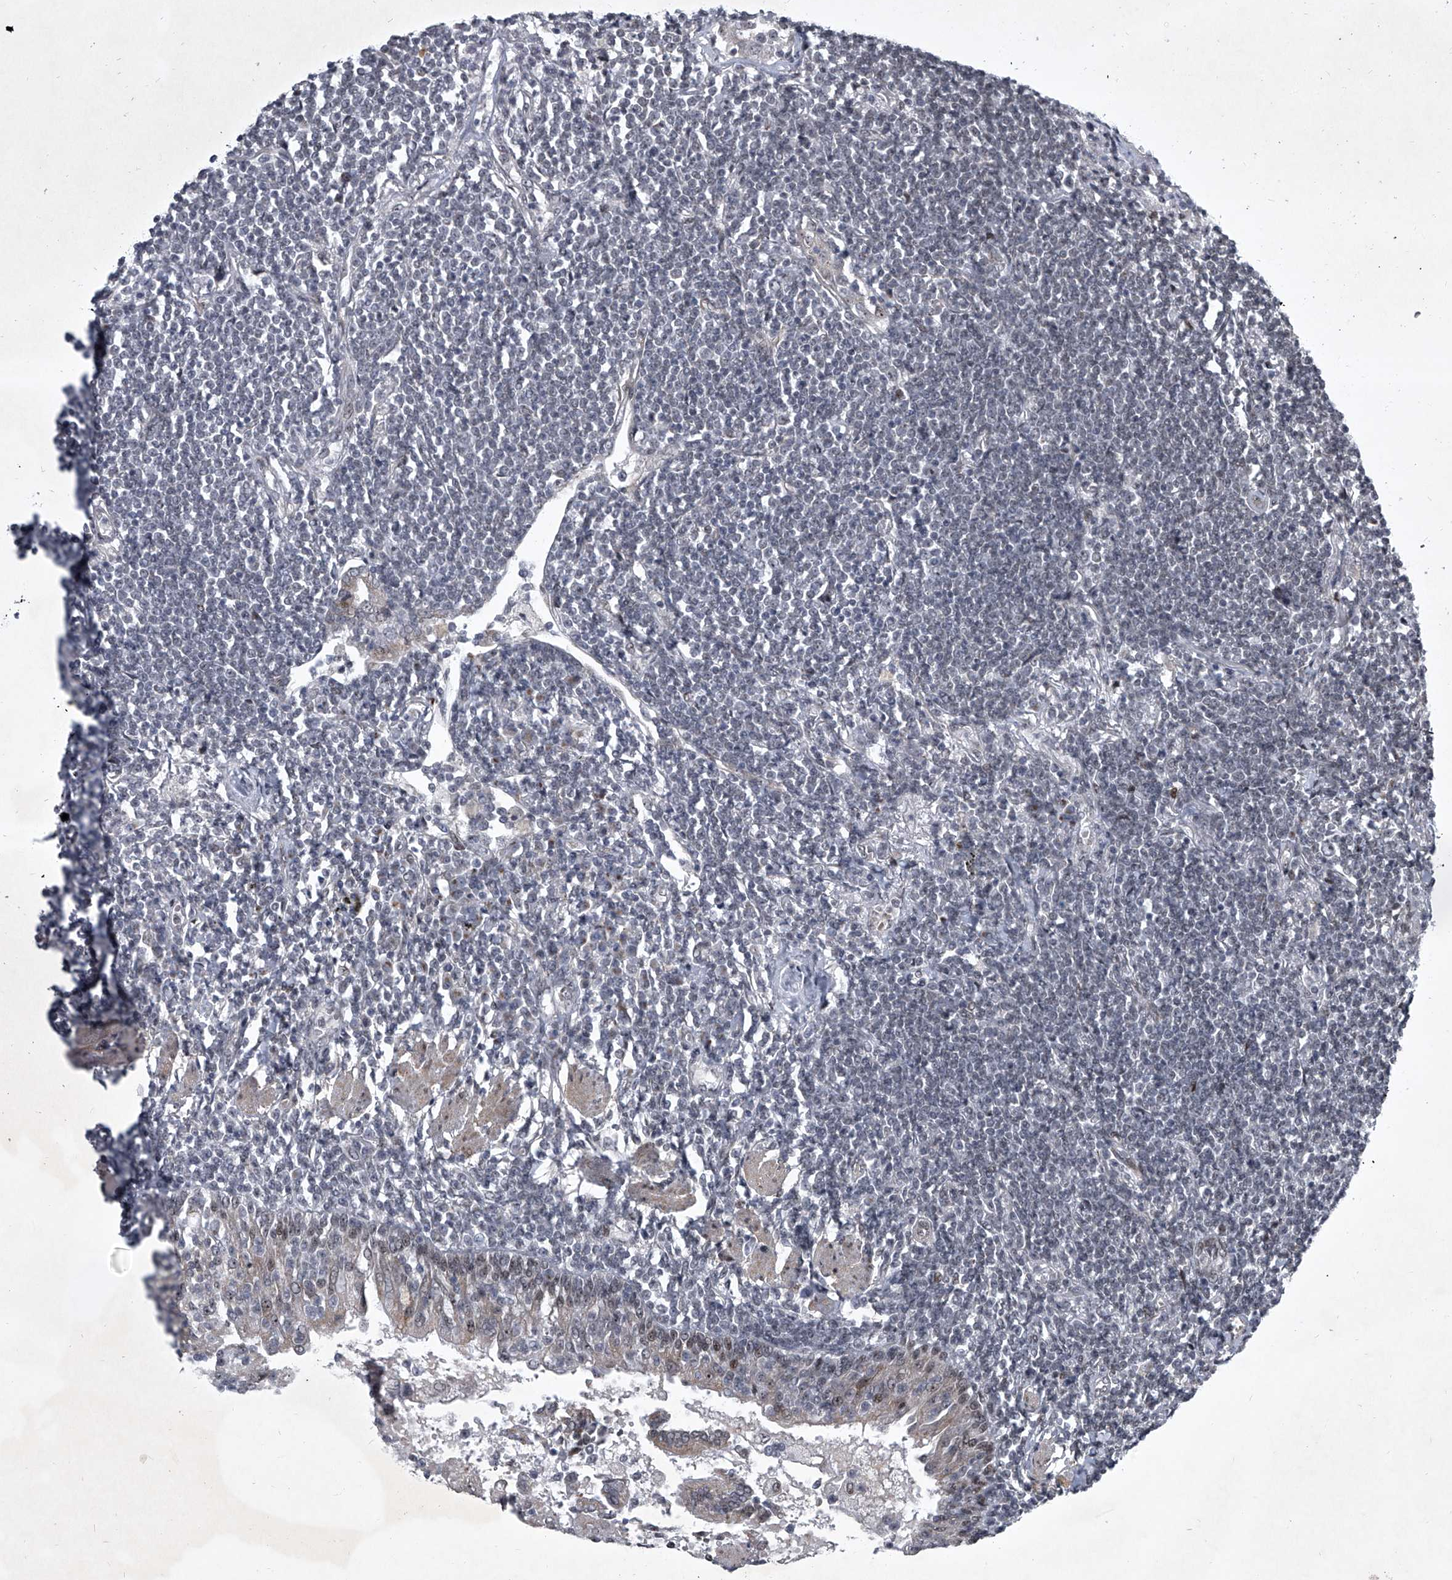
{"staining": {"intensity": "negative", "quantity": "none", "location": "none"}, "tissue": "lymphoma", "cell_type": "Tumor cells", "image_type": "cancer", "snomed": [{"axis": "morphology", "description": "Malignant lymphoma, non-Hodgkin's type, Low grade"}, {"axis": "topography", "description": "Lung"}], "caption": "The photomicrograph shows no significant positivity in tumor cells of lymphoma. (Stains: DAB IHC with hematoxylin counter stain, Microscopy: brightfield microscopy at high magnification).", "gene": "MLLT1", "patient": {"sex": "female", "age": 71}}